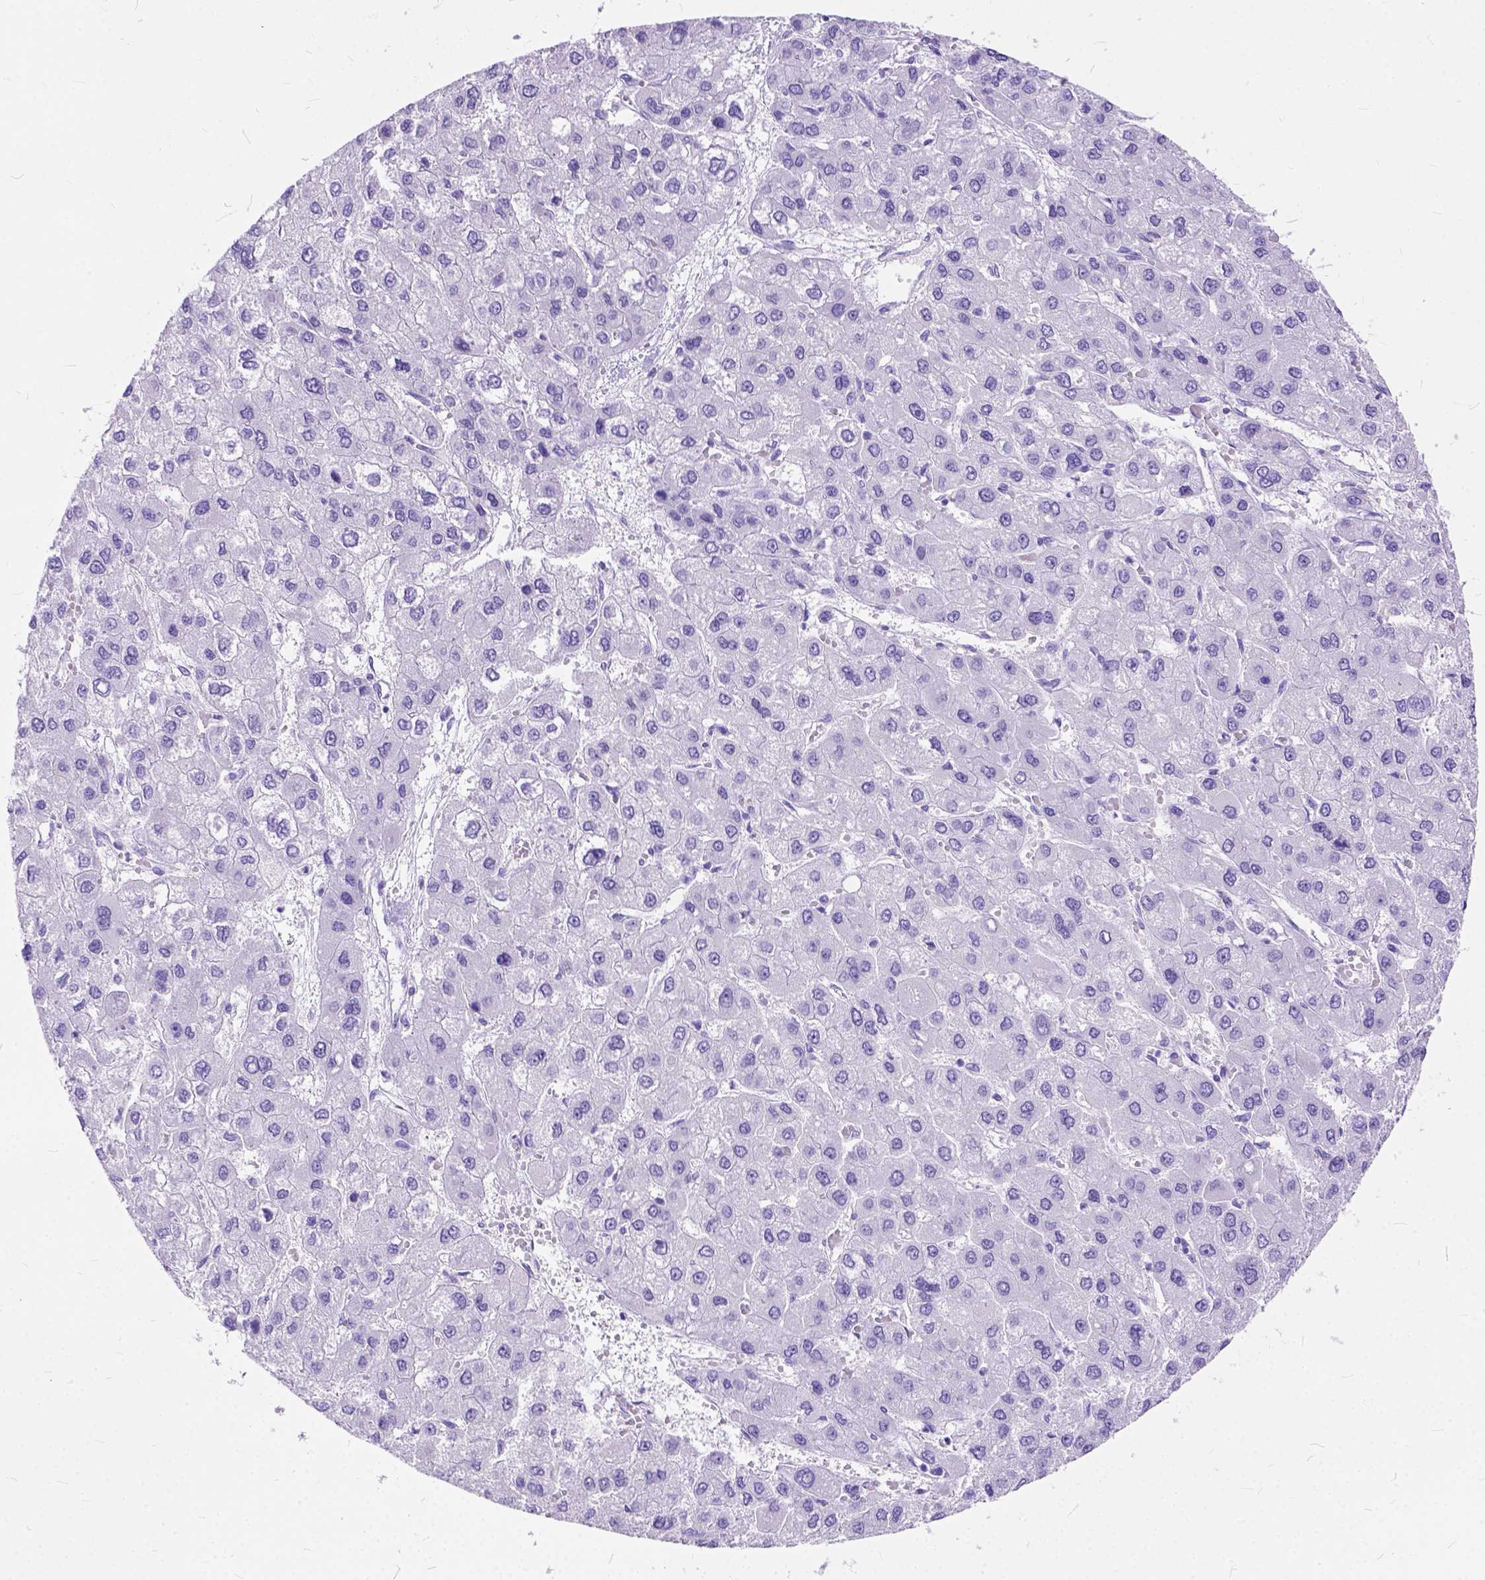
{"staining": {"intensity": "negative", "quantity": "none", "location": "none"}, "tissue": "liver cancer", "cell_type": "Tumor cells", "image_type": "cancer", "snomed": [{"axis": "morphology", "description": "Carcinoma, Hepatocellular, NOS"}, {"axis": "topography", "description": "Liver"}], "caption": "An image of liver cancer (hepatocellular carcinoma) stained for a protein reveals no brown staining in tumor cells. Nuclei are stained in blue.", "gene": "C1QTNF3", "patient": {"sex": "female", "age": 41}}